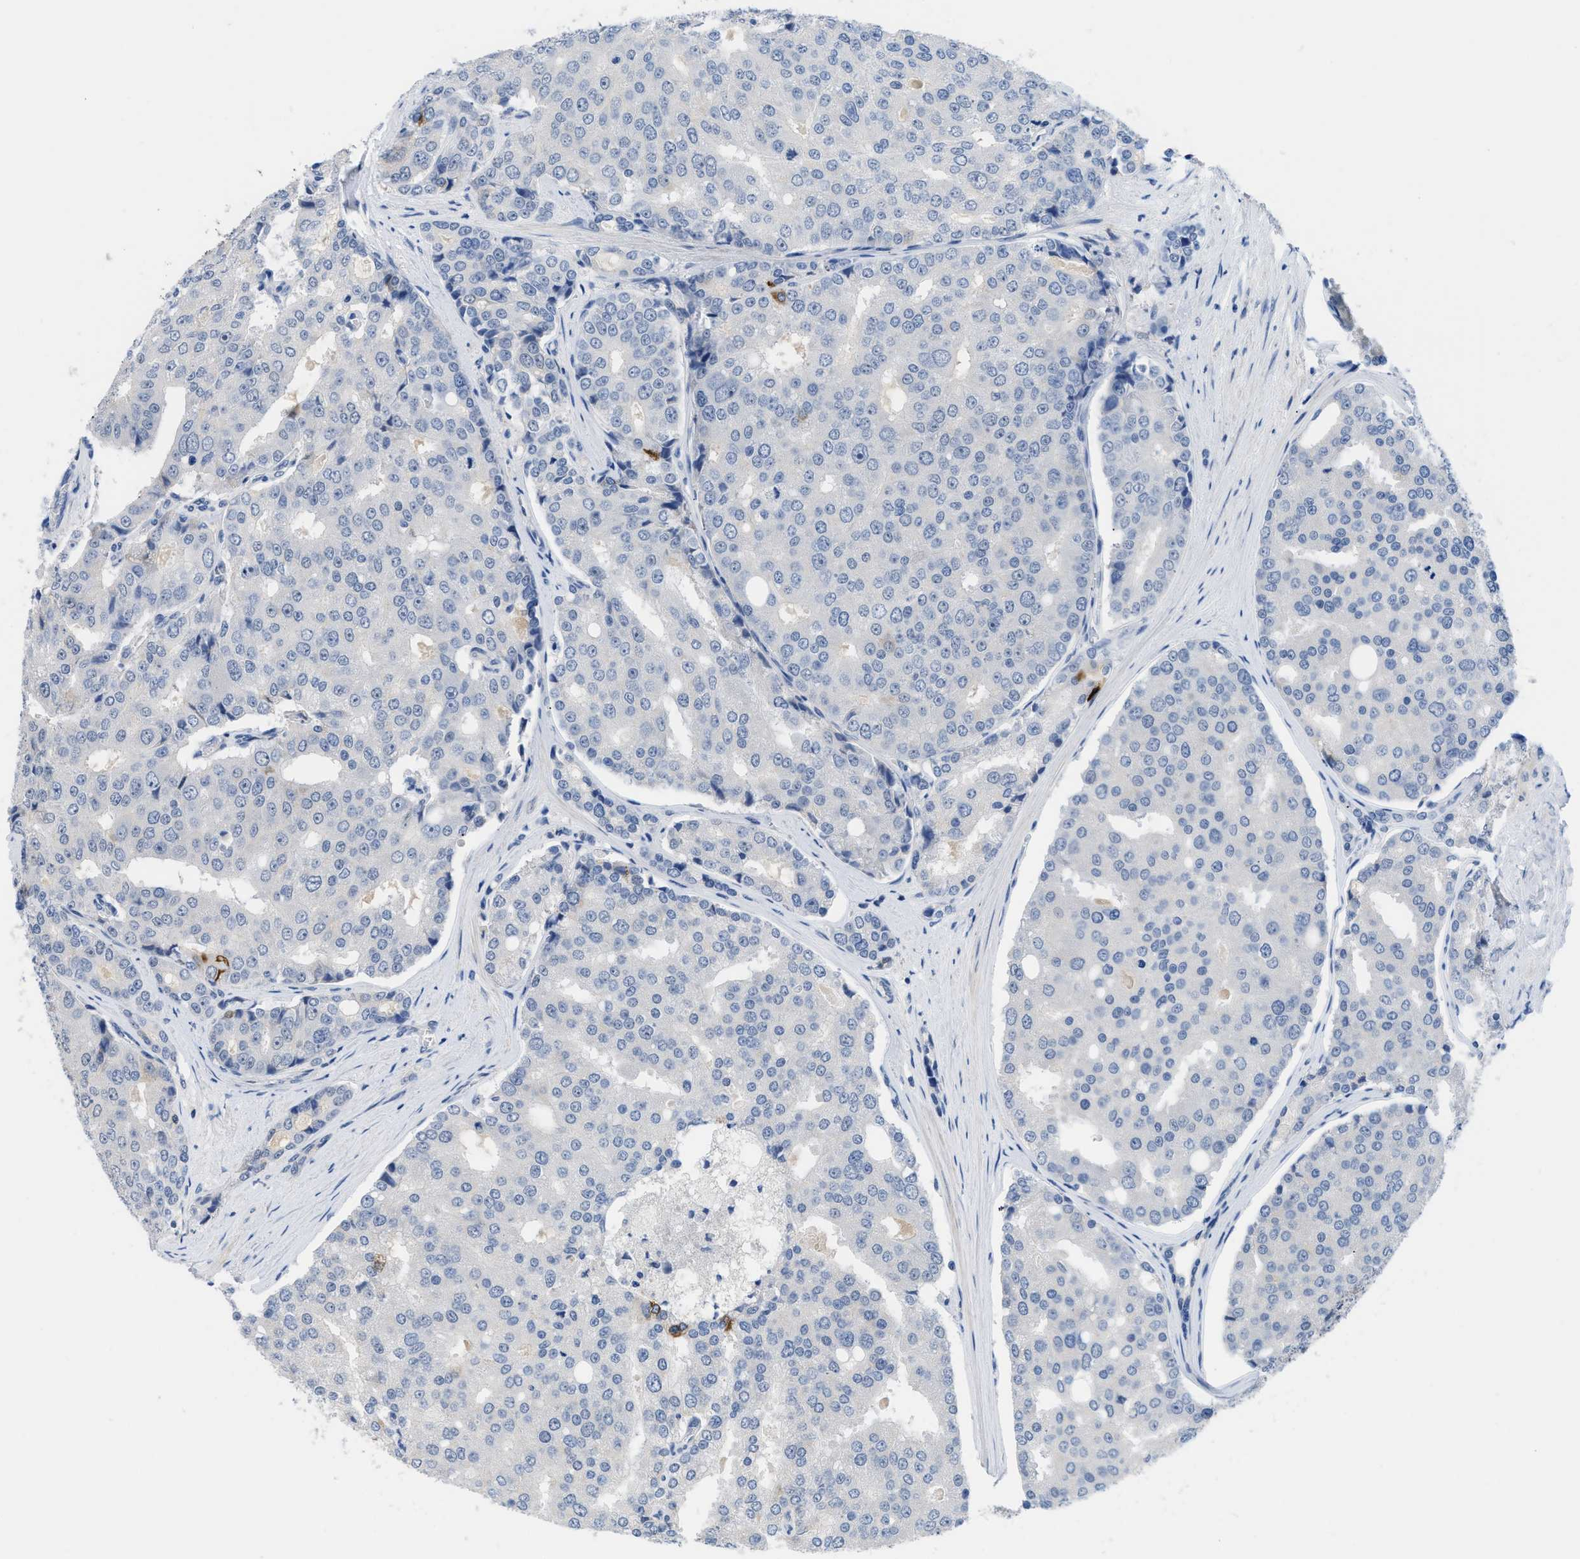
{"staining": {"intensity": "negative", "quantity": "none", "location": "none"}, "tissue": "prostate cancer", "cell_type": "Tumor cells", "image_type": "cancer", "snomed": [{"axis": "morphology", "description": "Adenocarcinoma, High grade"}, {"axis": "topography", "description": "Prostate"}], "caption": "The micrograph shows no staining of tumor cells in prostate cancer.", "gene": "OR9K2", "patient": {"sex": "male", "age": 50}}